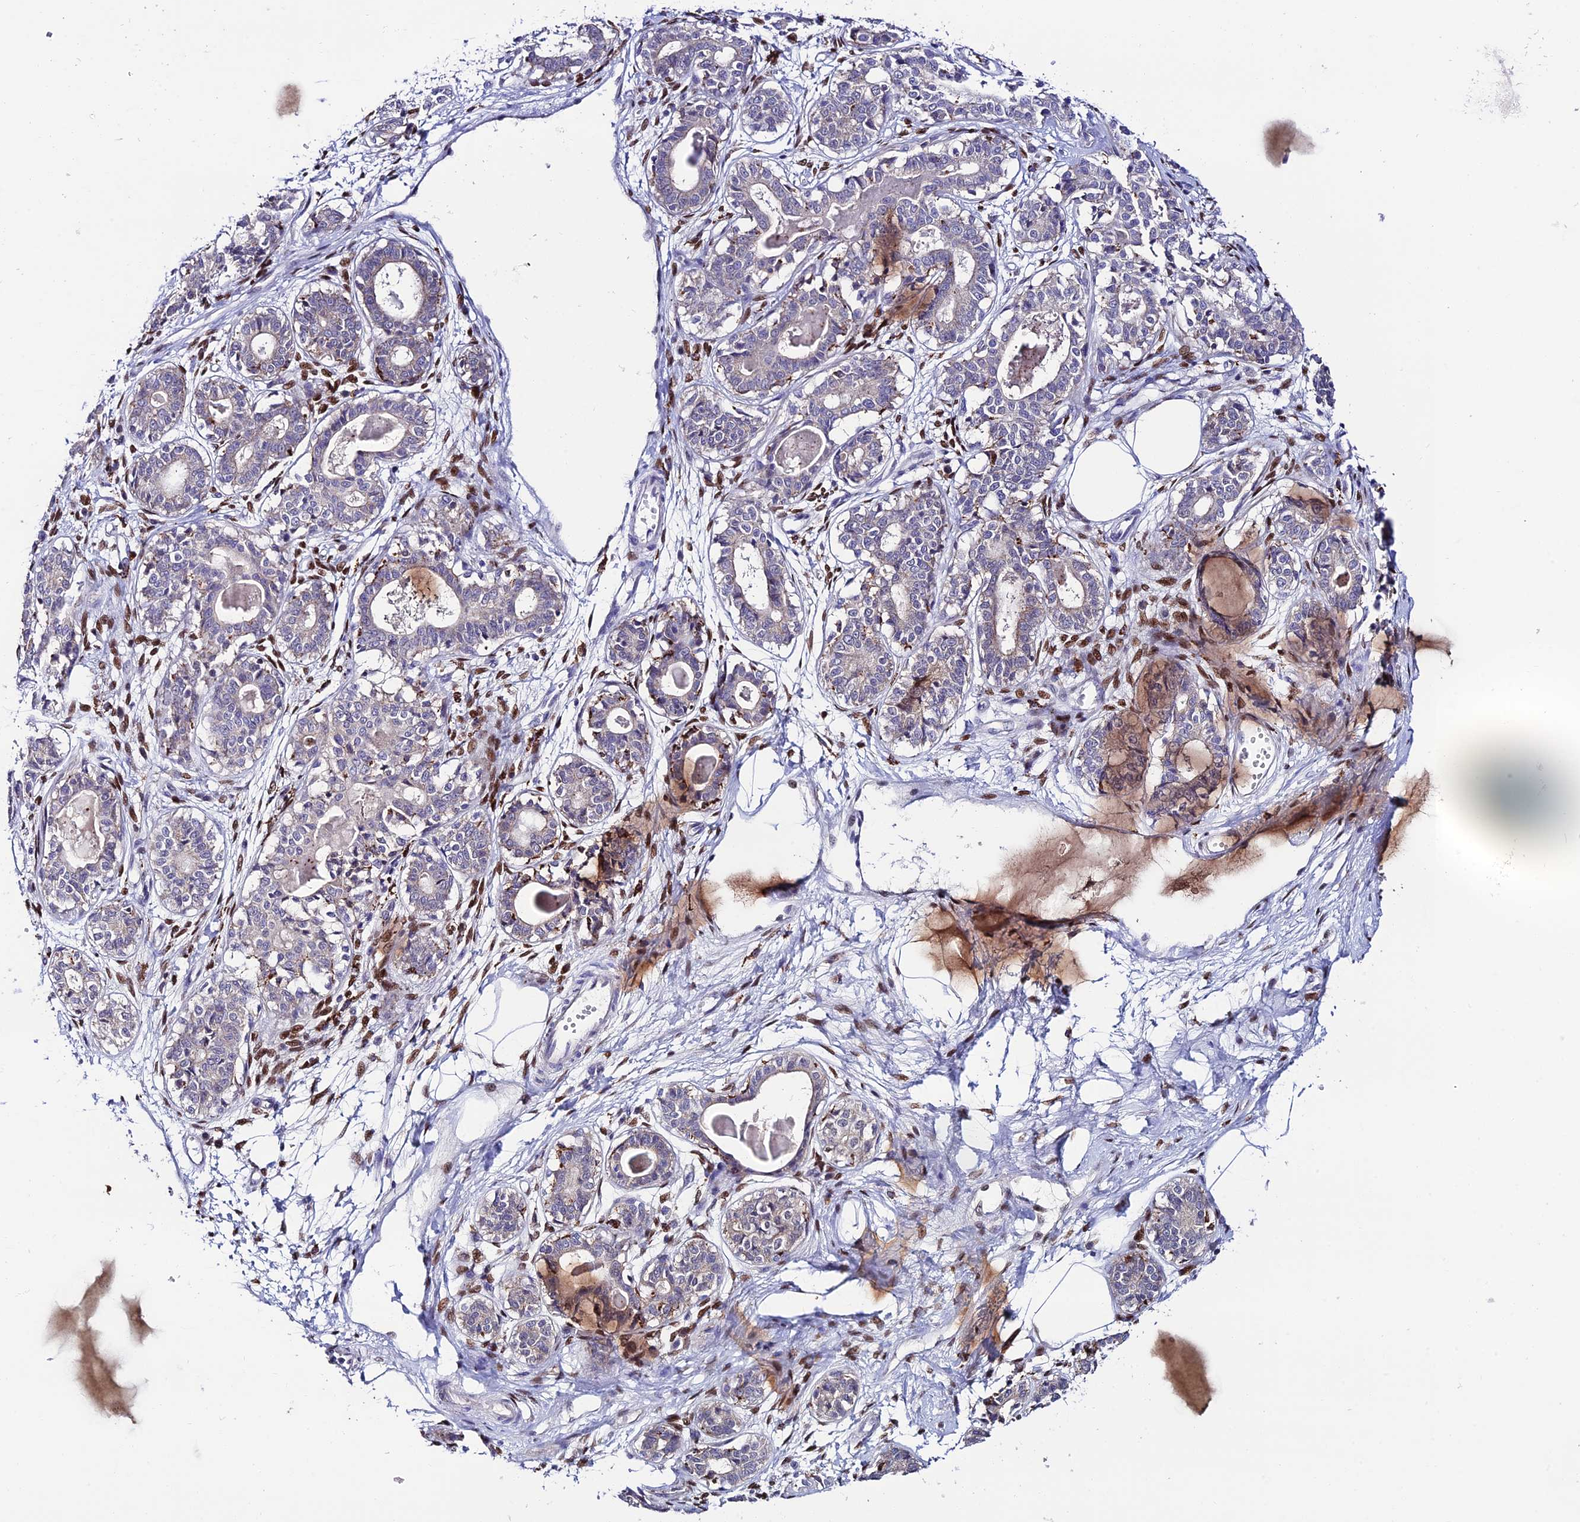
{"staining": {"intensity": "moderate", "quantity": "<25%", "location": "nuclear"}, "tissue": "breast", "cell_type": "Adipocytes", "image_type": "normal", "snomed": [{"axis": "morphology", "description": "Normal tissue, NOS"}, {"axis": "topography", "description": "Breast"}], "caption": "Normal breast displays moderate nuclear expression in about <25% of adipocytes Ihc stains the protein of interest in brown and the nuclei are stained blue..", "gene": "HIC1", "patient": {"sex": "female", "age": 45}}